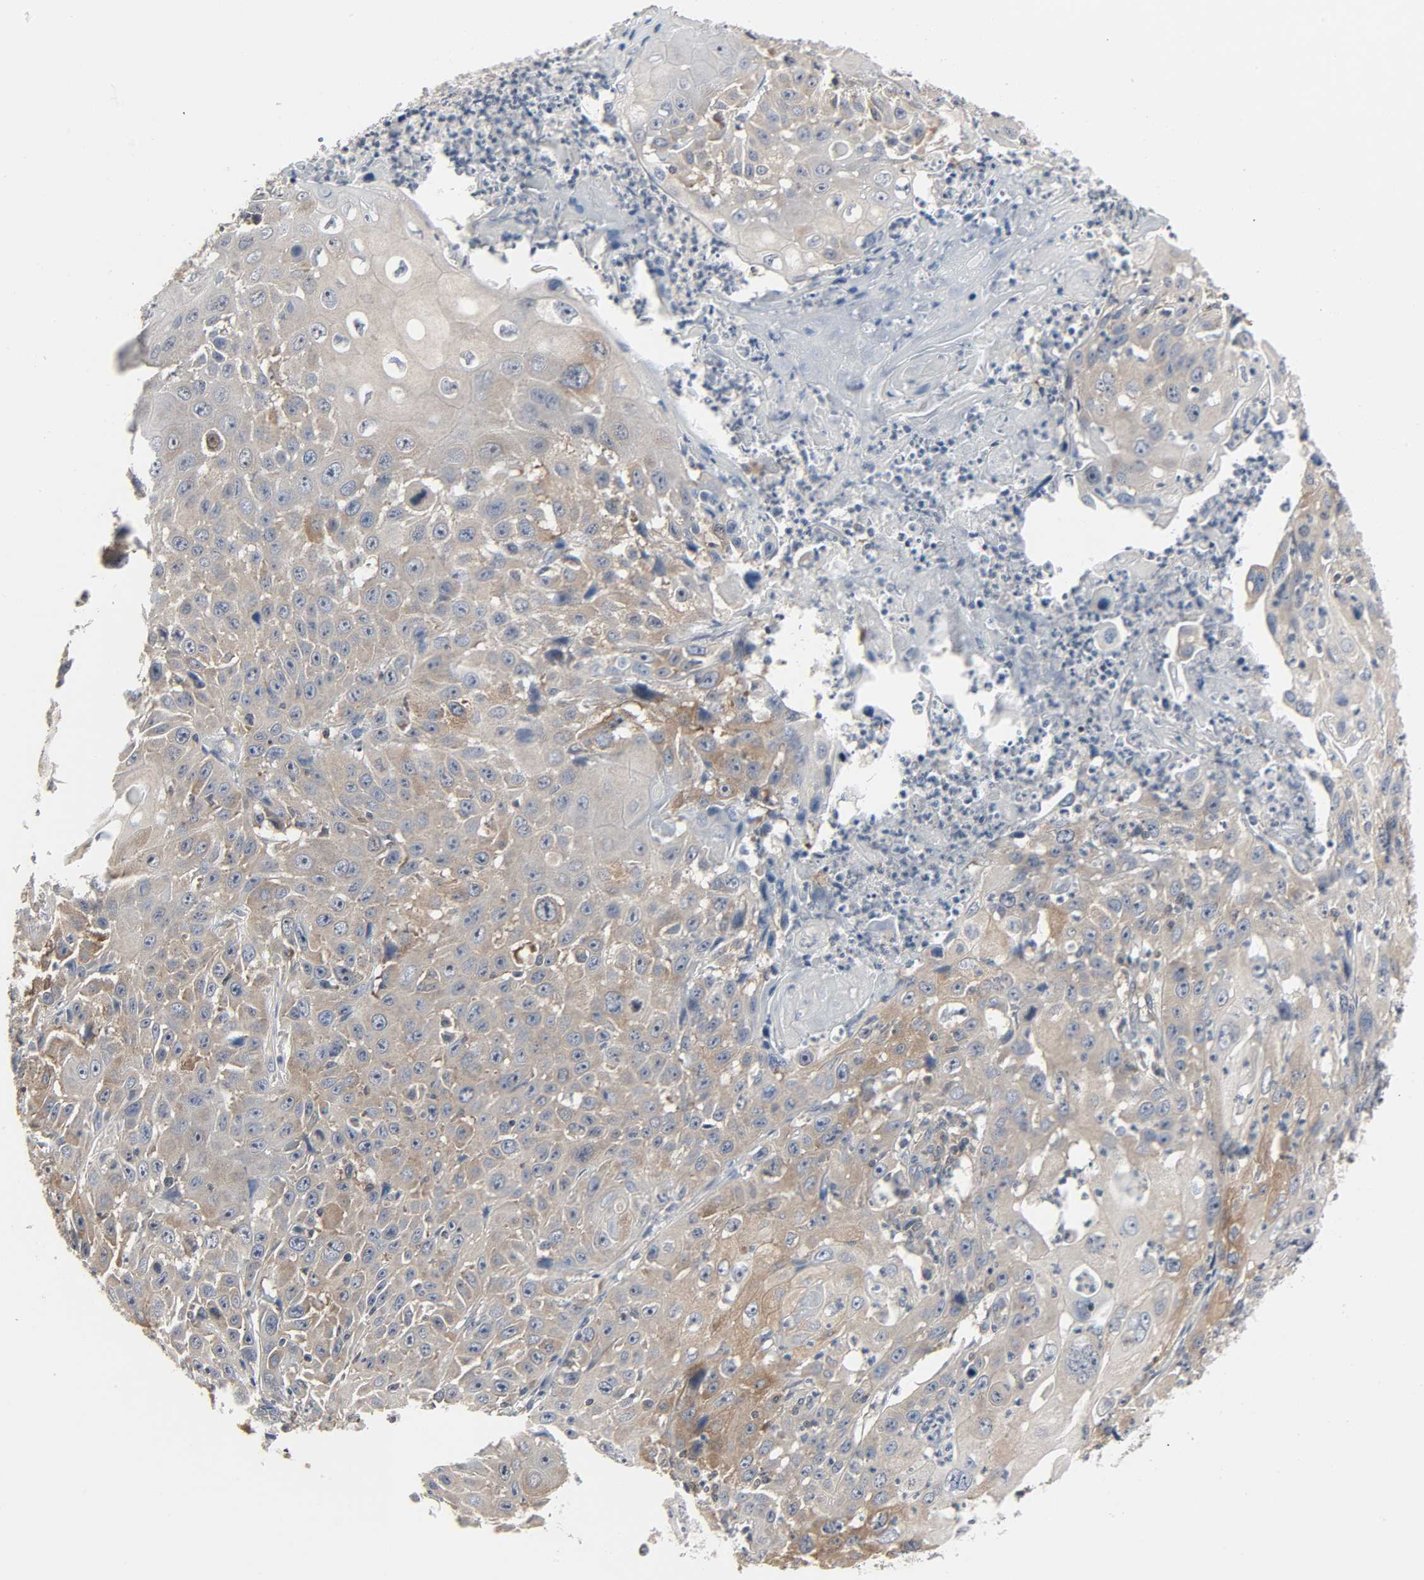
{"staining": {"intensity": "moderate", "quantity": ">75%", "location": "cytoplasmic/membranous"}, "tissue": "cervical cancer", "cell_type": "Tumor cells", "image_type": "cancer", "snomed": [{"axis": "morphology", "description": "Squamous cell carcinoma, NOS"}, {"axis": "topography", "description": "Cervix"}], "caption": "Protein expression analysis of cervical cancer (squamous cell carcinoma) exhibits moderate cytoplasmic/membranous expression in about >75% of tumor cells.", "gene": "PLEKHA2", "patient": {"sex": "female", "age": 39}}